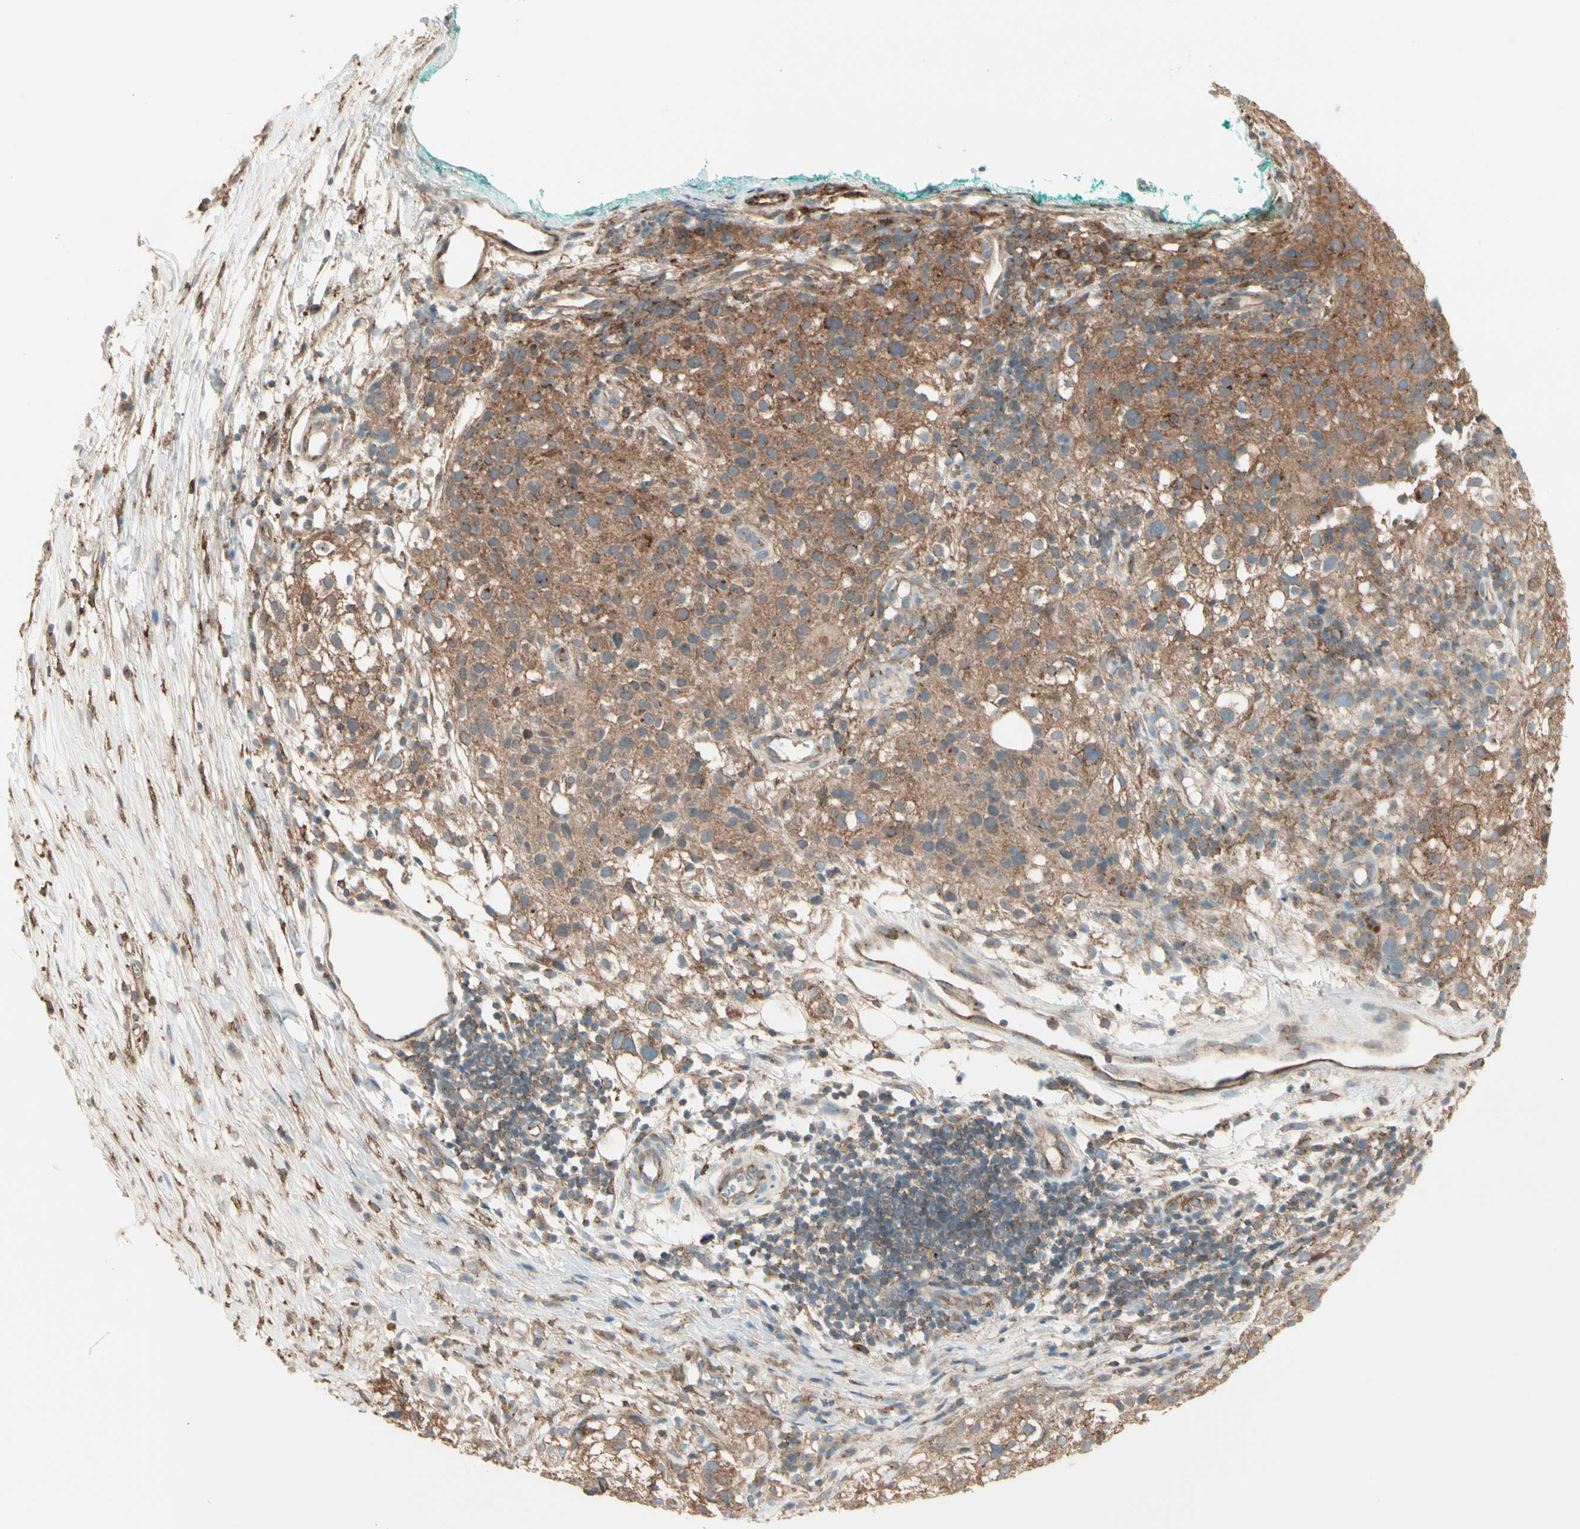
{"staining": {"intensity": "moderate", "quantity": ">75%", "location": "cytoplasmic/membranous"}, "tissue": "melanoma", "cell_type": "Tumor cells", "image_type": "cancer", "snomed": [{"axis": "morphology", "description": "Necrosis, NOS"}, {"axis": "morphology", "description": "Malignant melanoma, NOS"}, {"axis": "topography", "description": "Skin"}], "caption": "Moderate cytoplasmic/membranous protein staining is seen in about >75% of tumor cells in malignant melanoma. (Stains: DAB in brown, nuclei in blue, Microscopy: brightfield microscopy at high magnification).", "gene": "AGFG1", "patient": {"sex": "female", "age": 87}}